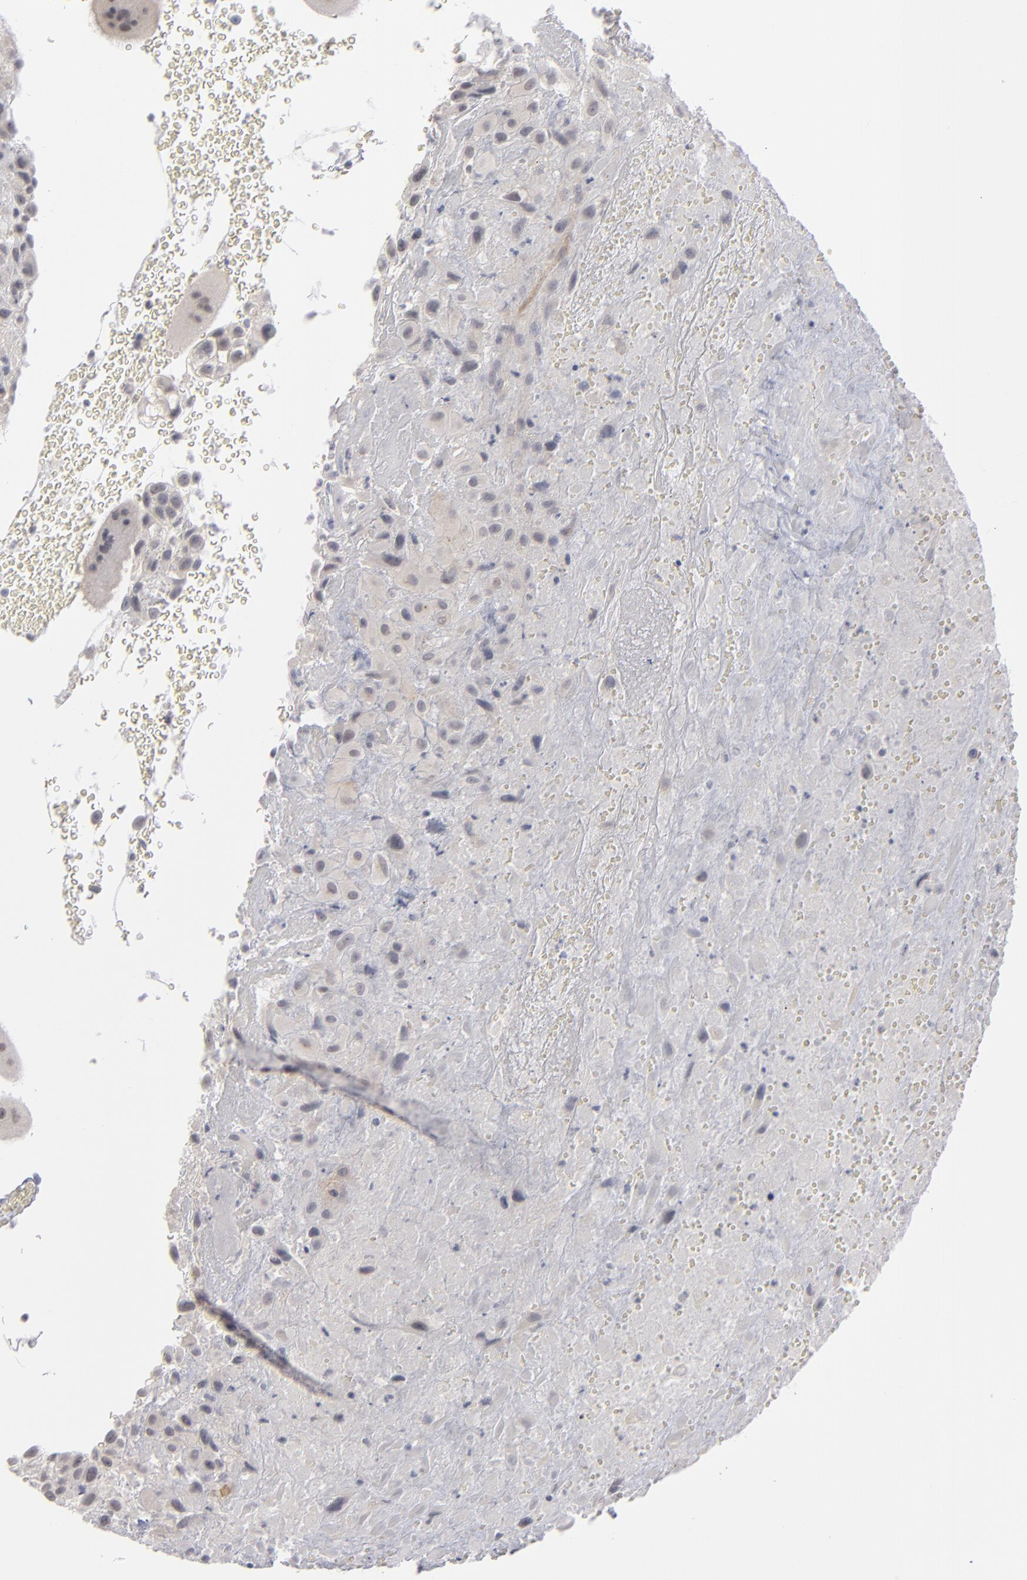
{"staining": {"intensity": "weak", "quantity": "<25%", "location": "cytoplasmic/membranous"}, "tissue": "placenta", "cell_type": "Decidual cells", "image_type": "normal", "snomed": [{"axis": "morphology", "description": "Normal tissue, NOS"}, {"axis": "topography", "description": "Placenta"}], "caption": "Immunohistochemical staining of unremarkable human placenta reveals no significant staining in decidual cells. (Brightfield microscopy of DAB IHC at high magnification).", "gene": "KIAA1210", "patient": {"sex": "female", "age": 19}}